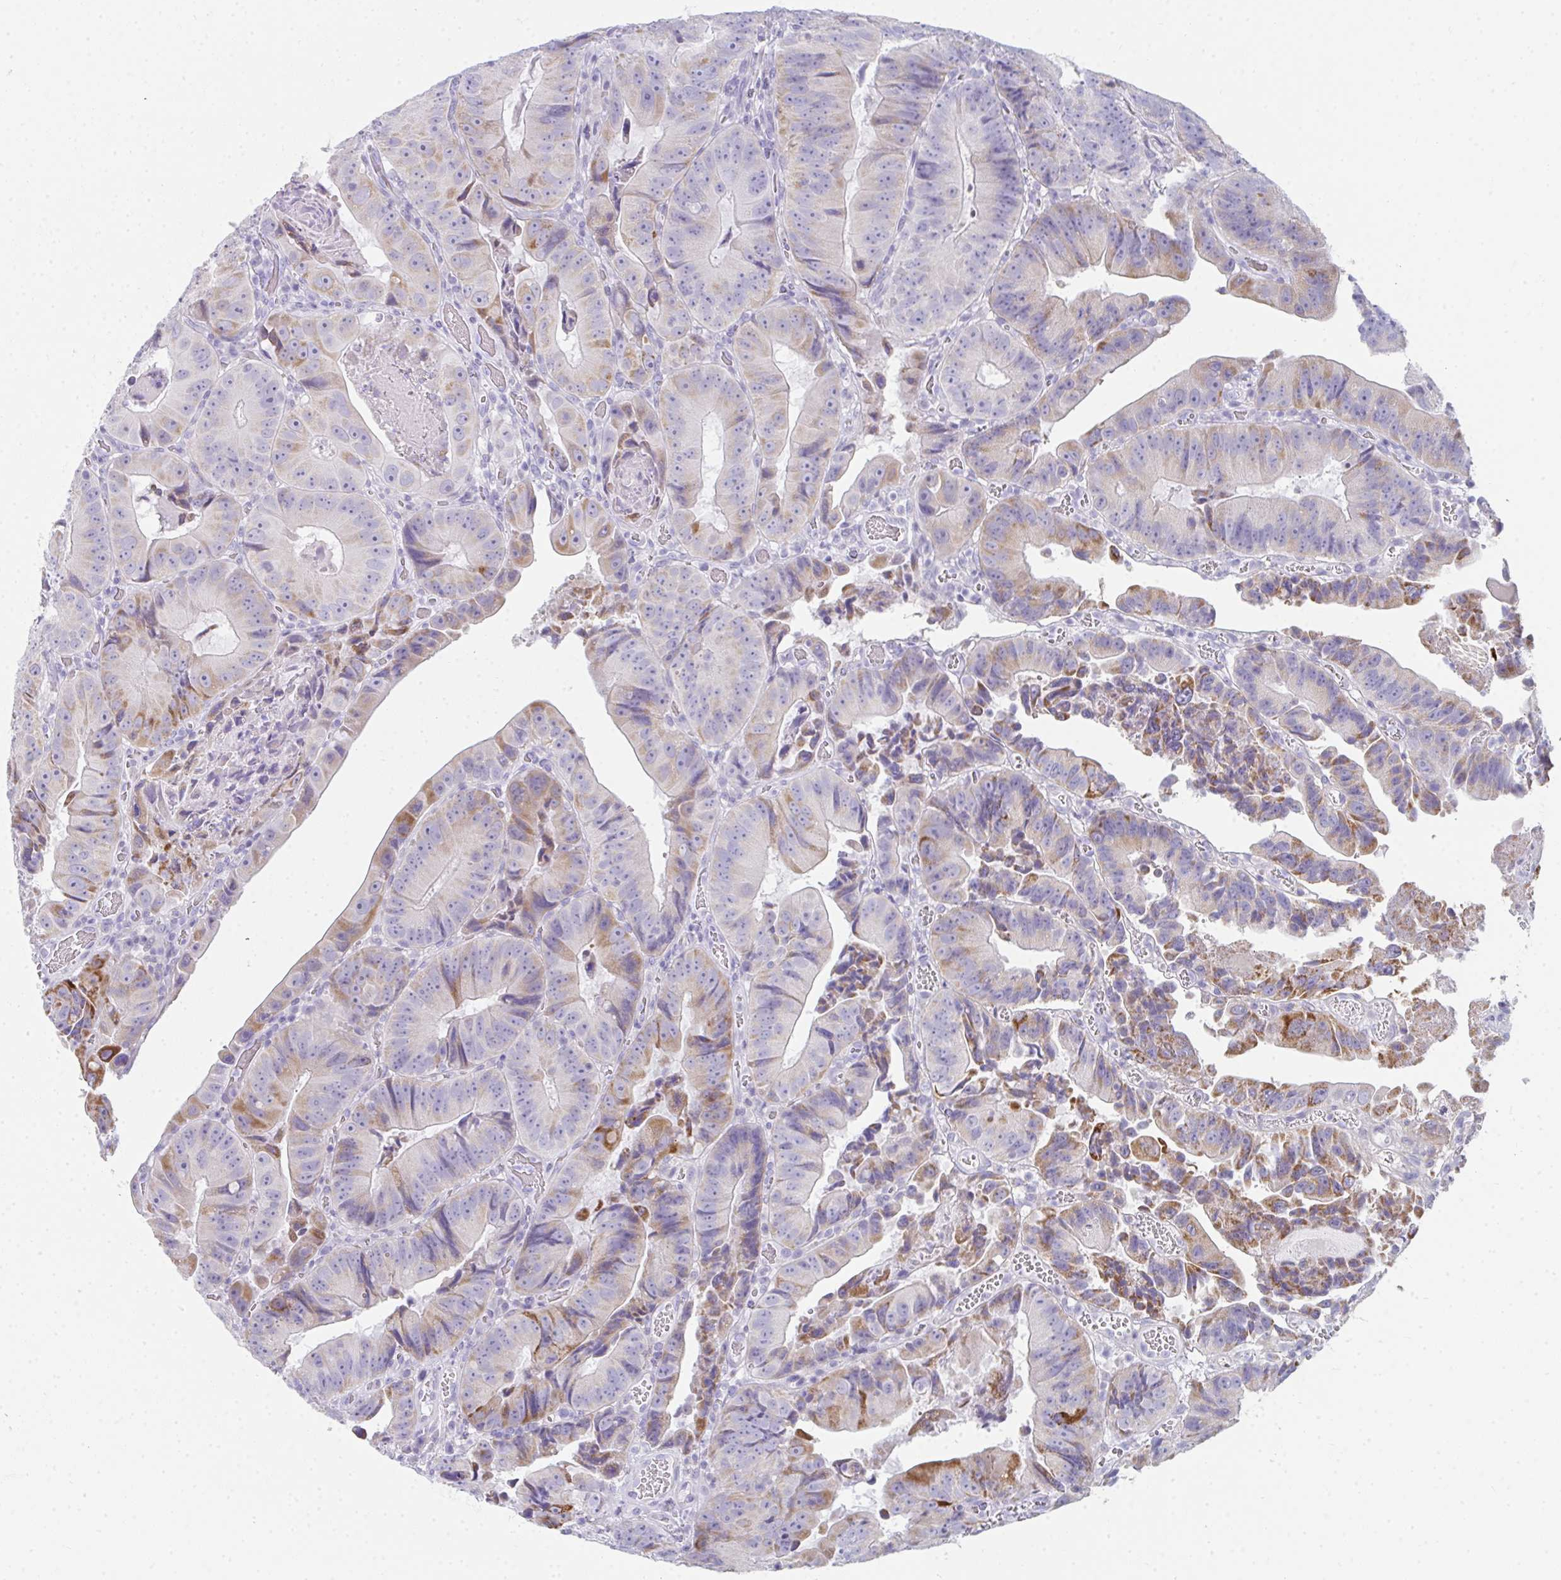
{"staining": {"intensity": "moderate", "quantity": "<25%", "location": "cytoplasmic/membranous"}, "tissue": "colorectal cancer", "cell_type": "Tumor cells", "image_type": "cancer", "snomed": [{"axis": "morphology", "description": "Adenocarcinoma, NOS"}, {"axis": "topography", "description": "Colon"}], "caption": "Human colorectal cancer (adenocarcinoma) stained with a brown dye shows moderate cytoplasmic/membranous positive expression in approximately <25% of tumor cells.", "gene": "RLF", "patient": {"sex": "female", "age": 86}}